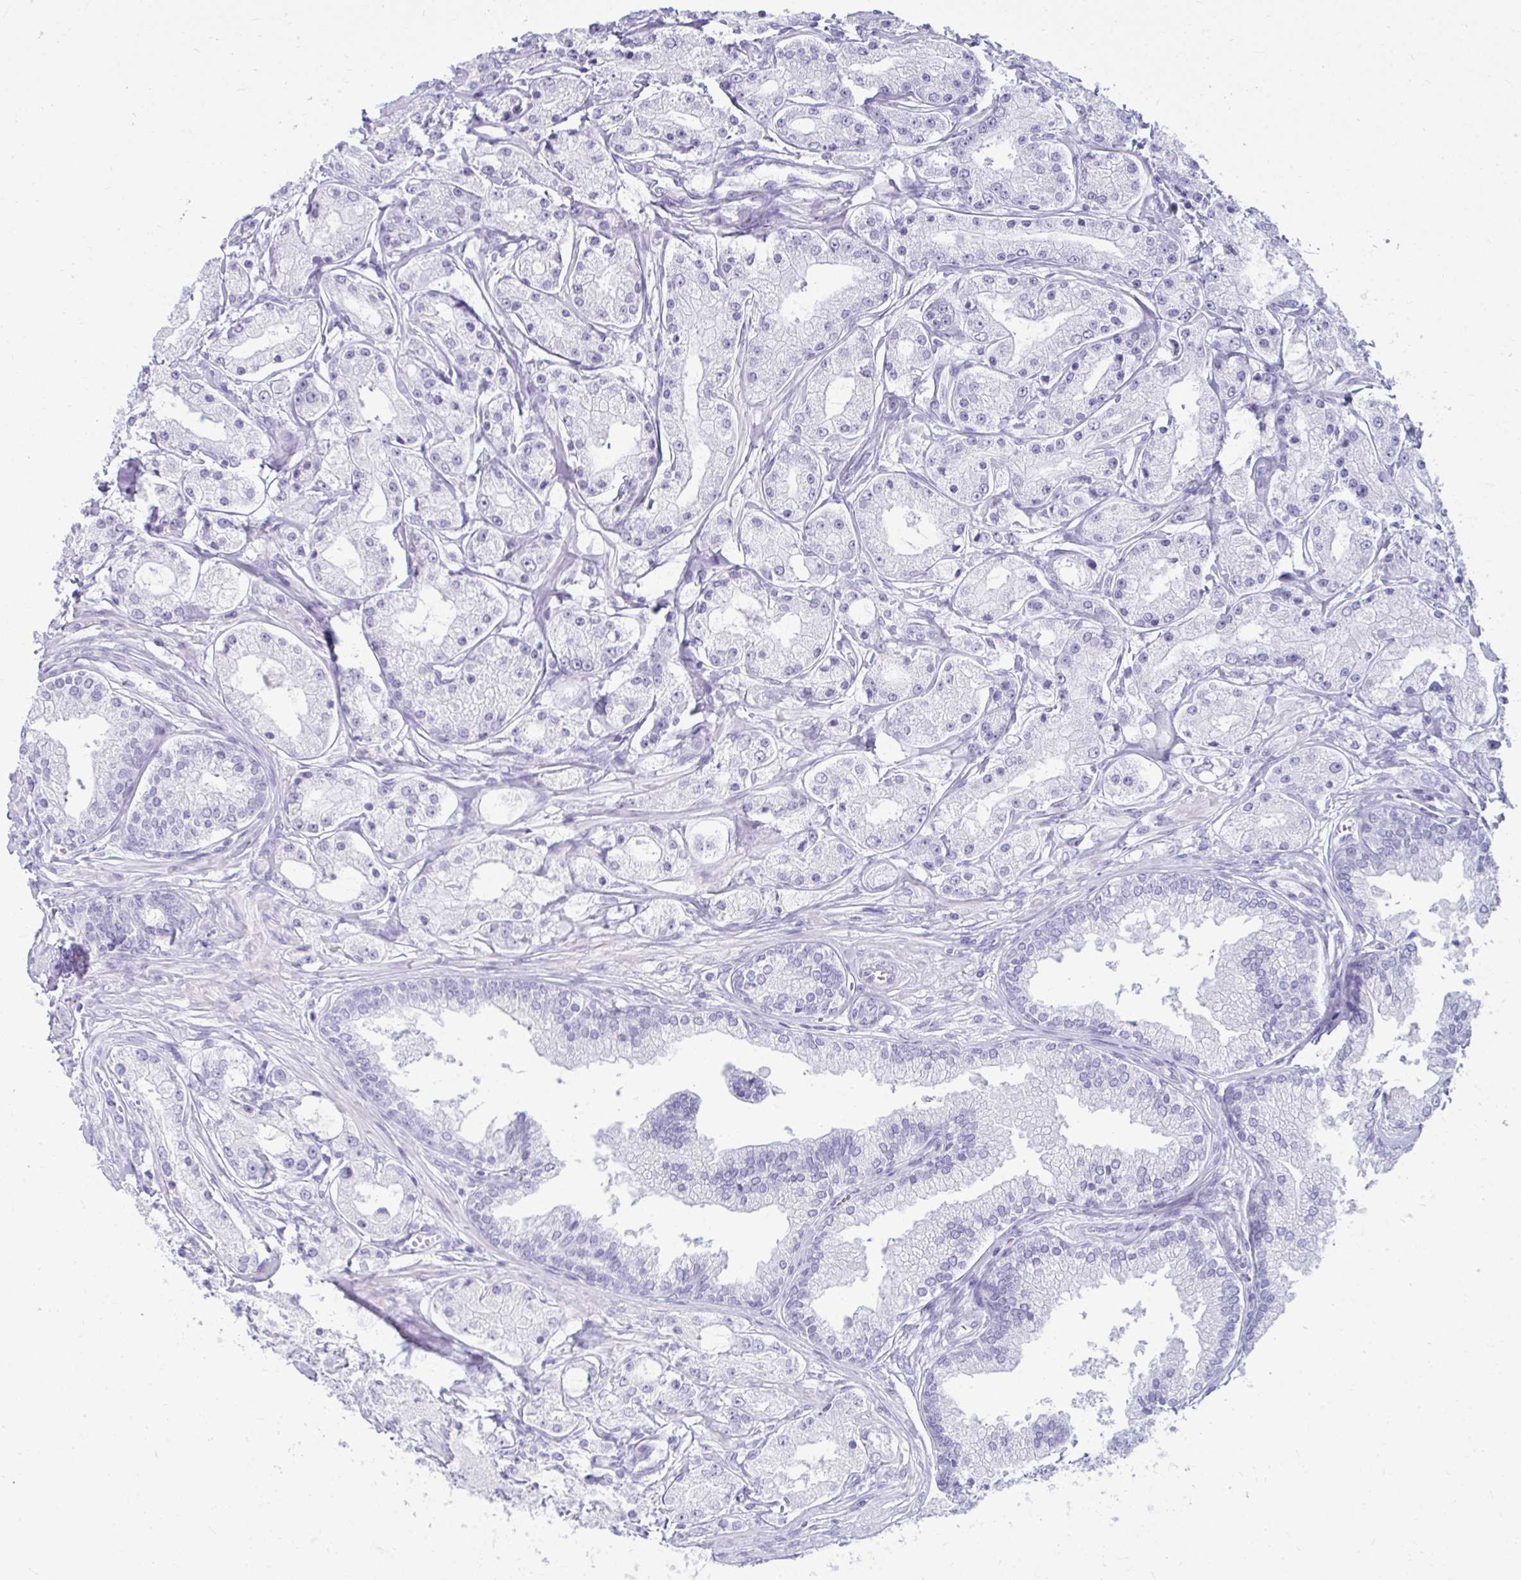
{"staining": {"intensity": "negative", "quantity": "none", "location": "none"}, "tissue": "prostate cancer", "cell_type": "Tumor cells", "image_type": "cancer", "snomed": [{"axis": "morphology", "description": "Adenocarcinoma, High grade"}, {"axis": "topography", "description": "Prostate"}], "caption": "The IHC photomicrograph has no significant staining in tumor cells of prostate cancer tissue.", "gene": "CLGN", "patient": {"sex": "male", "age": 66}}